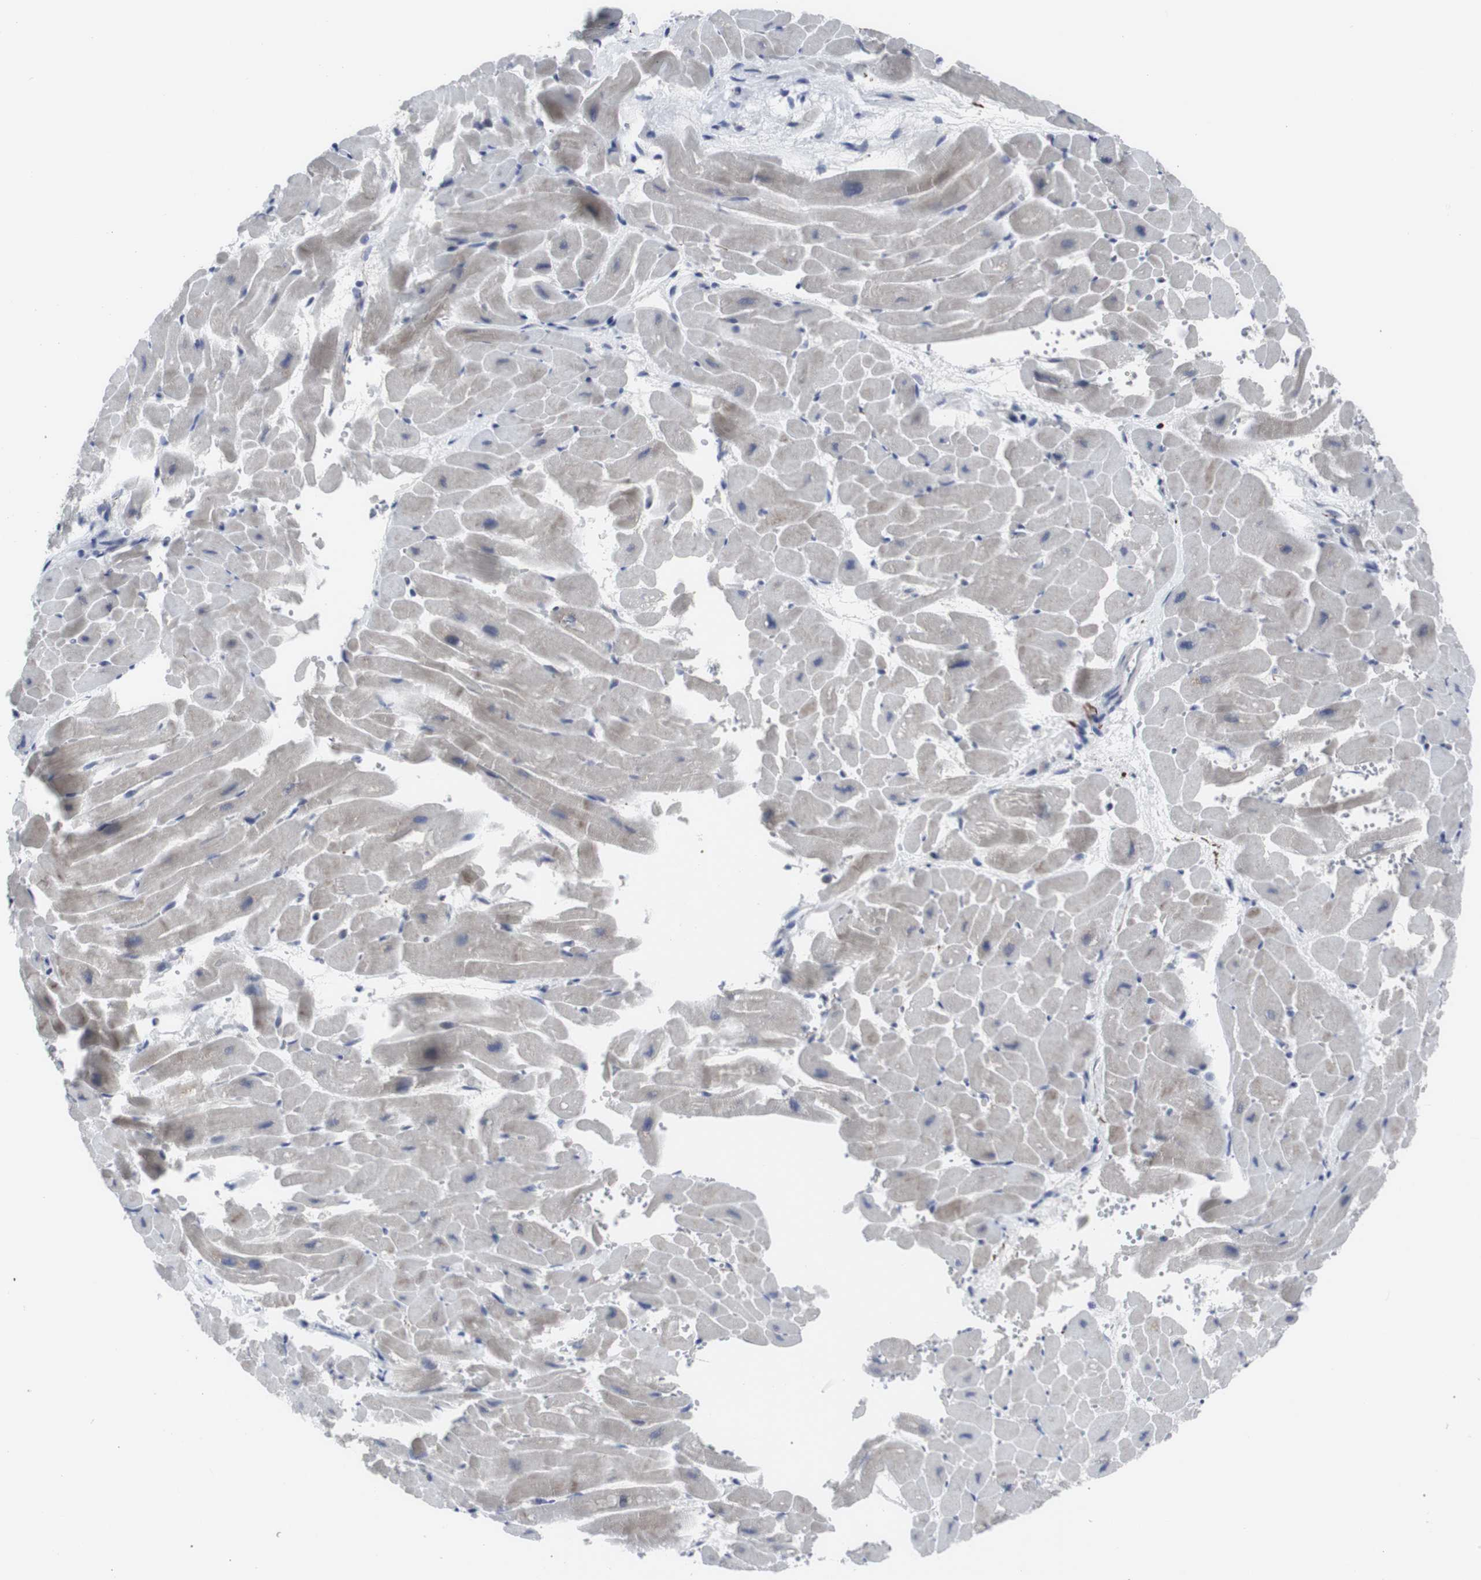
{"staining": {"intensity": "weak", "quantity": "<25%", "location": "cytoplasmic/membranous"}, "tissue": "heart muscle", "cell_type": "Cardiomyocytes", "image_type": "normal", "snomed": [{"axis": "morphology", "description": "Normal tissue, NOS"}, {"axis": "topography", "description": "Heart"}], "caption": "Photomicrograph shows no protein staining in cardiomyocytes of benign heart muscle. (DAB (3,3'-diaminobenzidine) immunohistochemistry (IHC) with hematoxylin counter stain).", "gene": "HPRT1", "patient": {"sex": "male", "age": 45}}